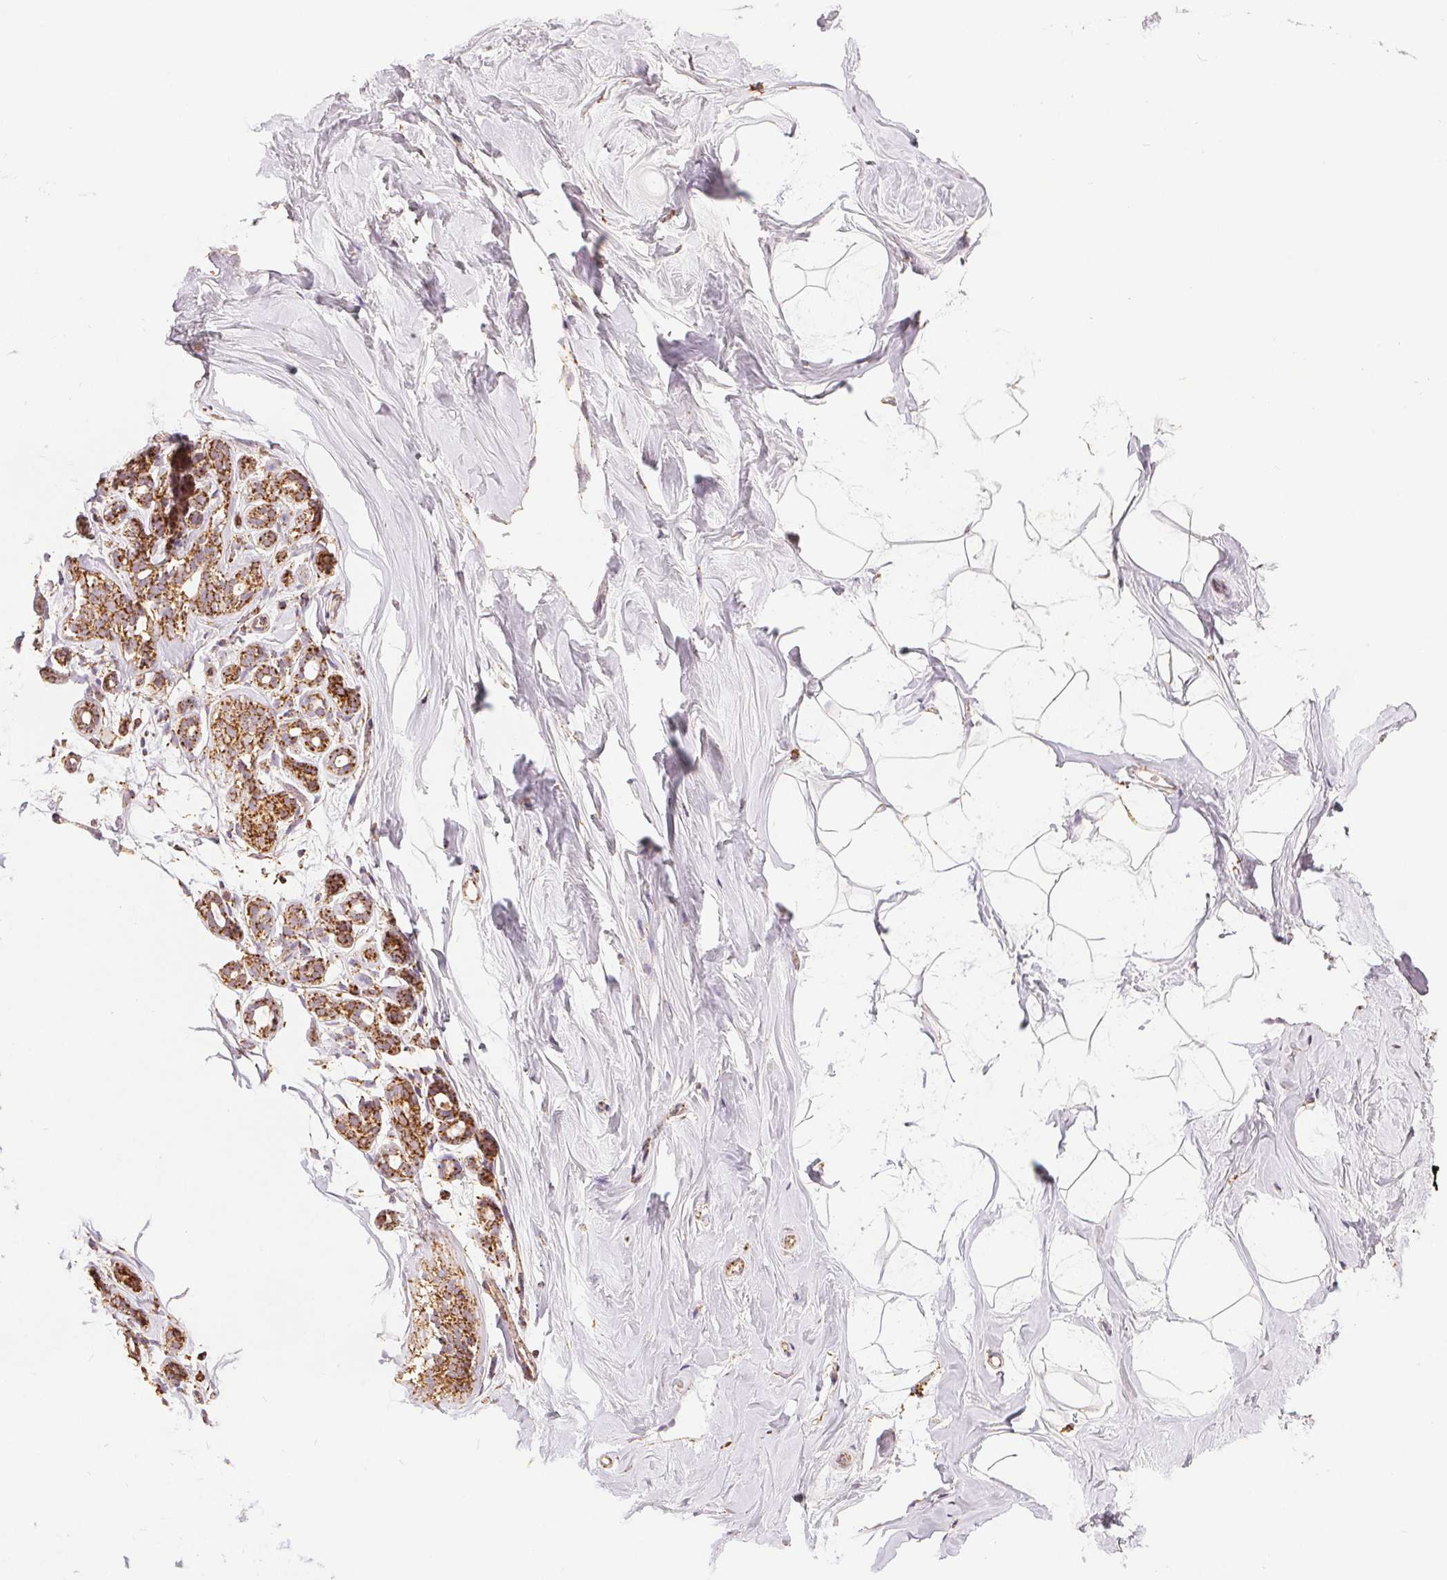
{"staining": {"intensity": "strong", "quantity": "25%-75%", "location": "cytoplasmic/membranous"}, "tissue": "breast", "cell_type": "Adipocytes", "image_type": "normal", "snomed": [{"axis": "morphology", "description": "Normal tissue, NOS"}, {"axis": "topography", "description": "Breast"}], "caption": "This micrograph demonstrates immunohistochemistry (IHC) staining of normal human breast, with high strong cytoplasmic/membranous expression in approximately 25%-75% of adipocytes.", "gene": "SDHB", "patient": {"sex": "female", "age": 32}}